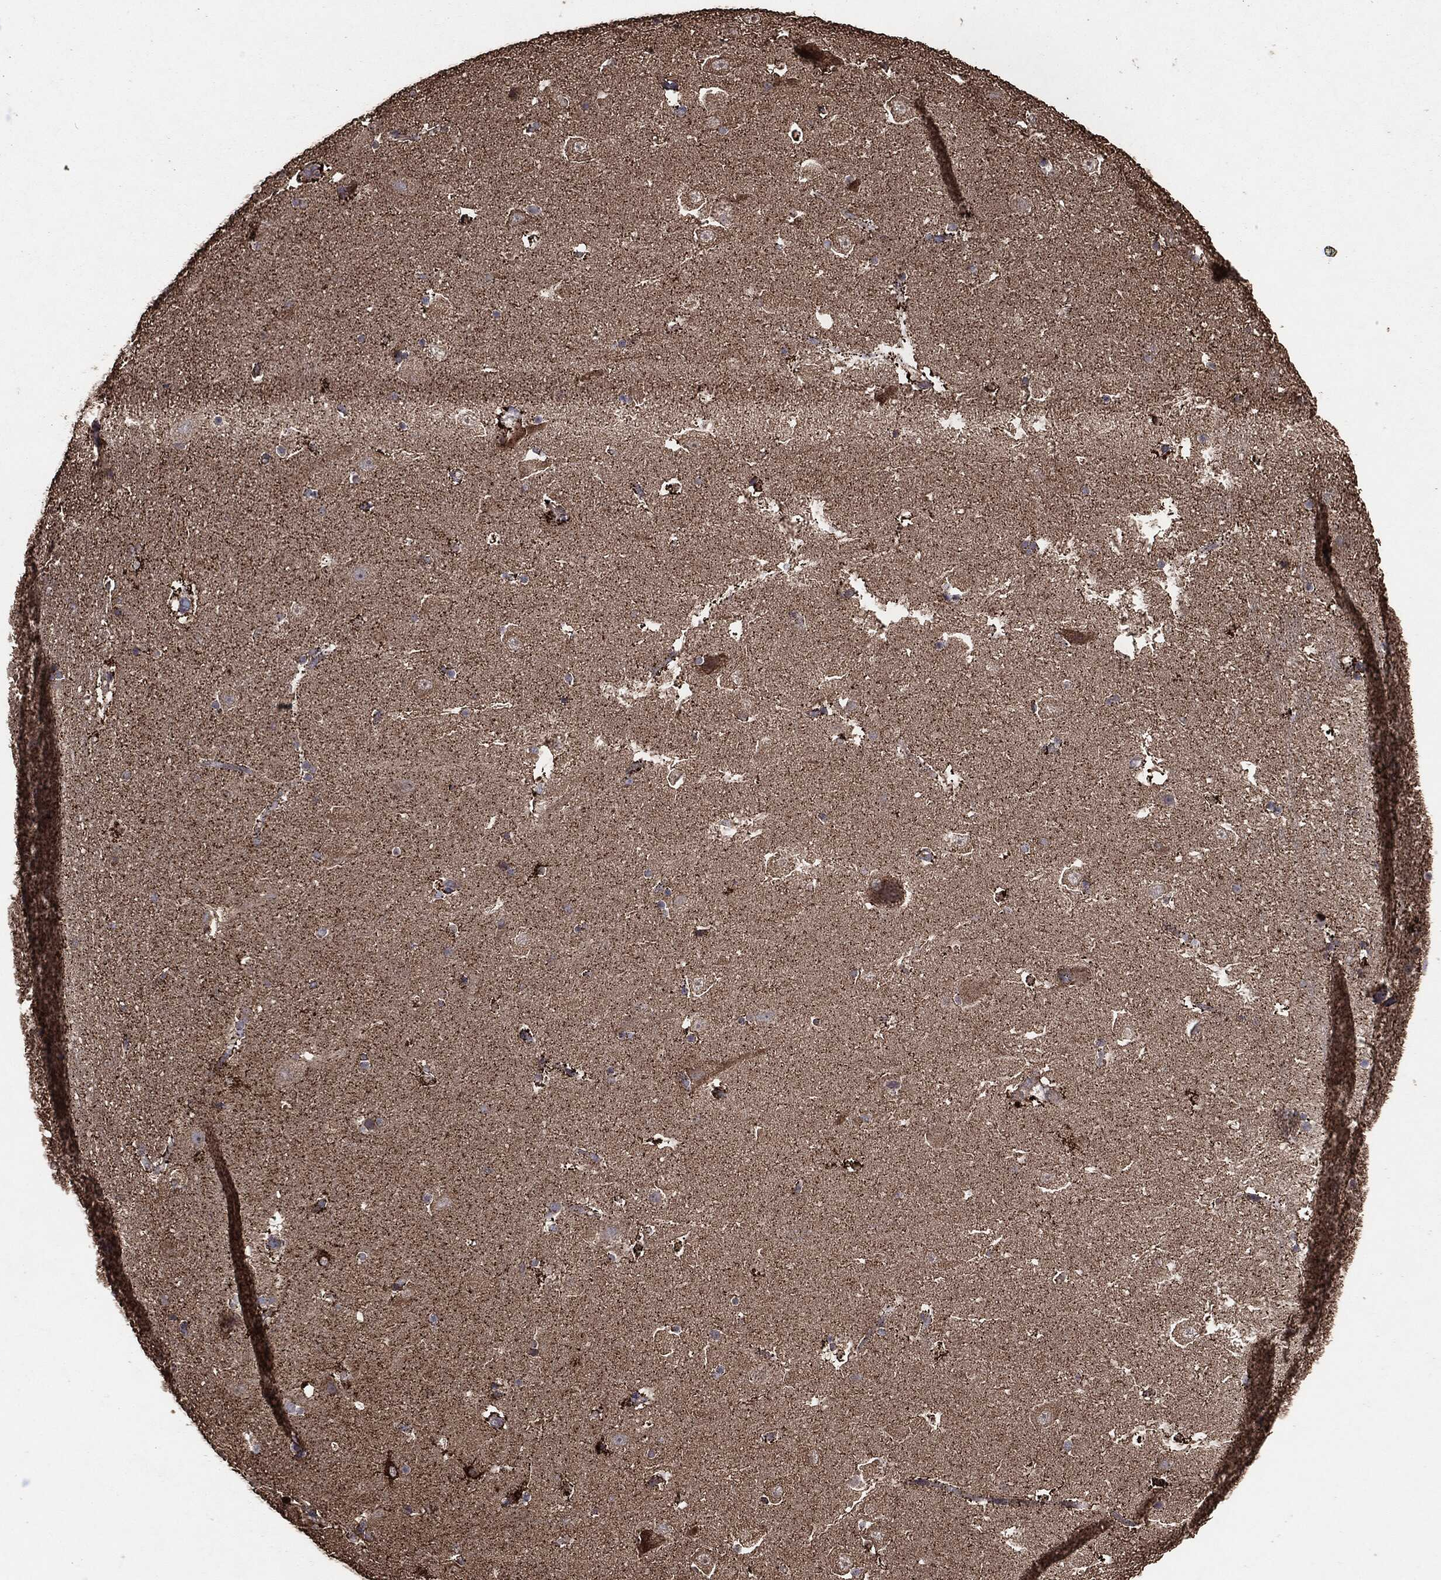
{"staining": {"intensity": "strong", "quantity": ">75%", "location": "cytoplasmic/membranous"}, "tissue": "hippocampus", "cell_type": "Glial cells", "image_type": "normal", "snomed": [{"axis": "morphology", "description": "Normal tissue, NOS"}, {"axis": "topography", "description": "Hippocampus"}], "caption": "A brown stain shows strong cytoplasmic/membranous expression of a protein in glial cells of normal hippocampus.", "gene": "MTOR", "patient": {"sex": "male", "age": 51}}